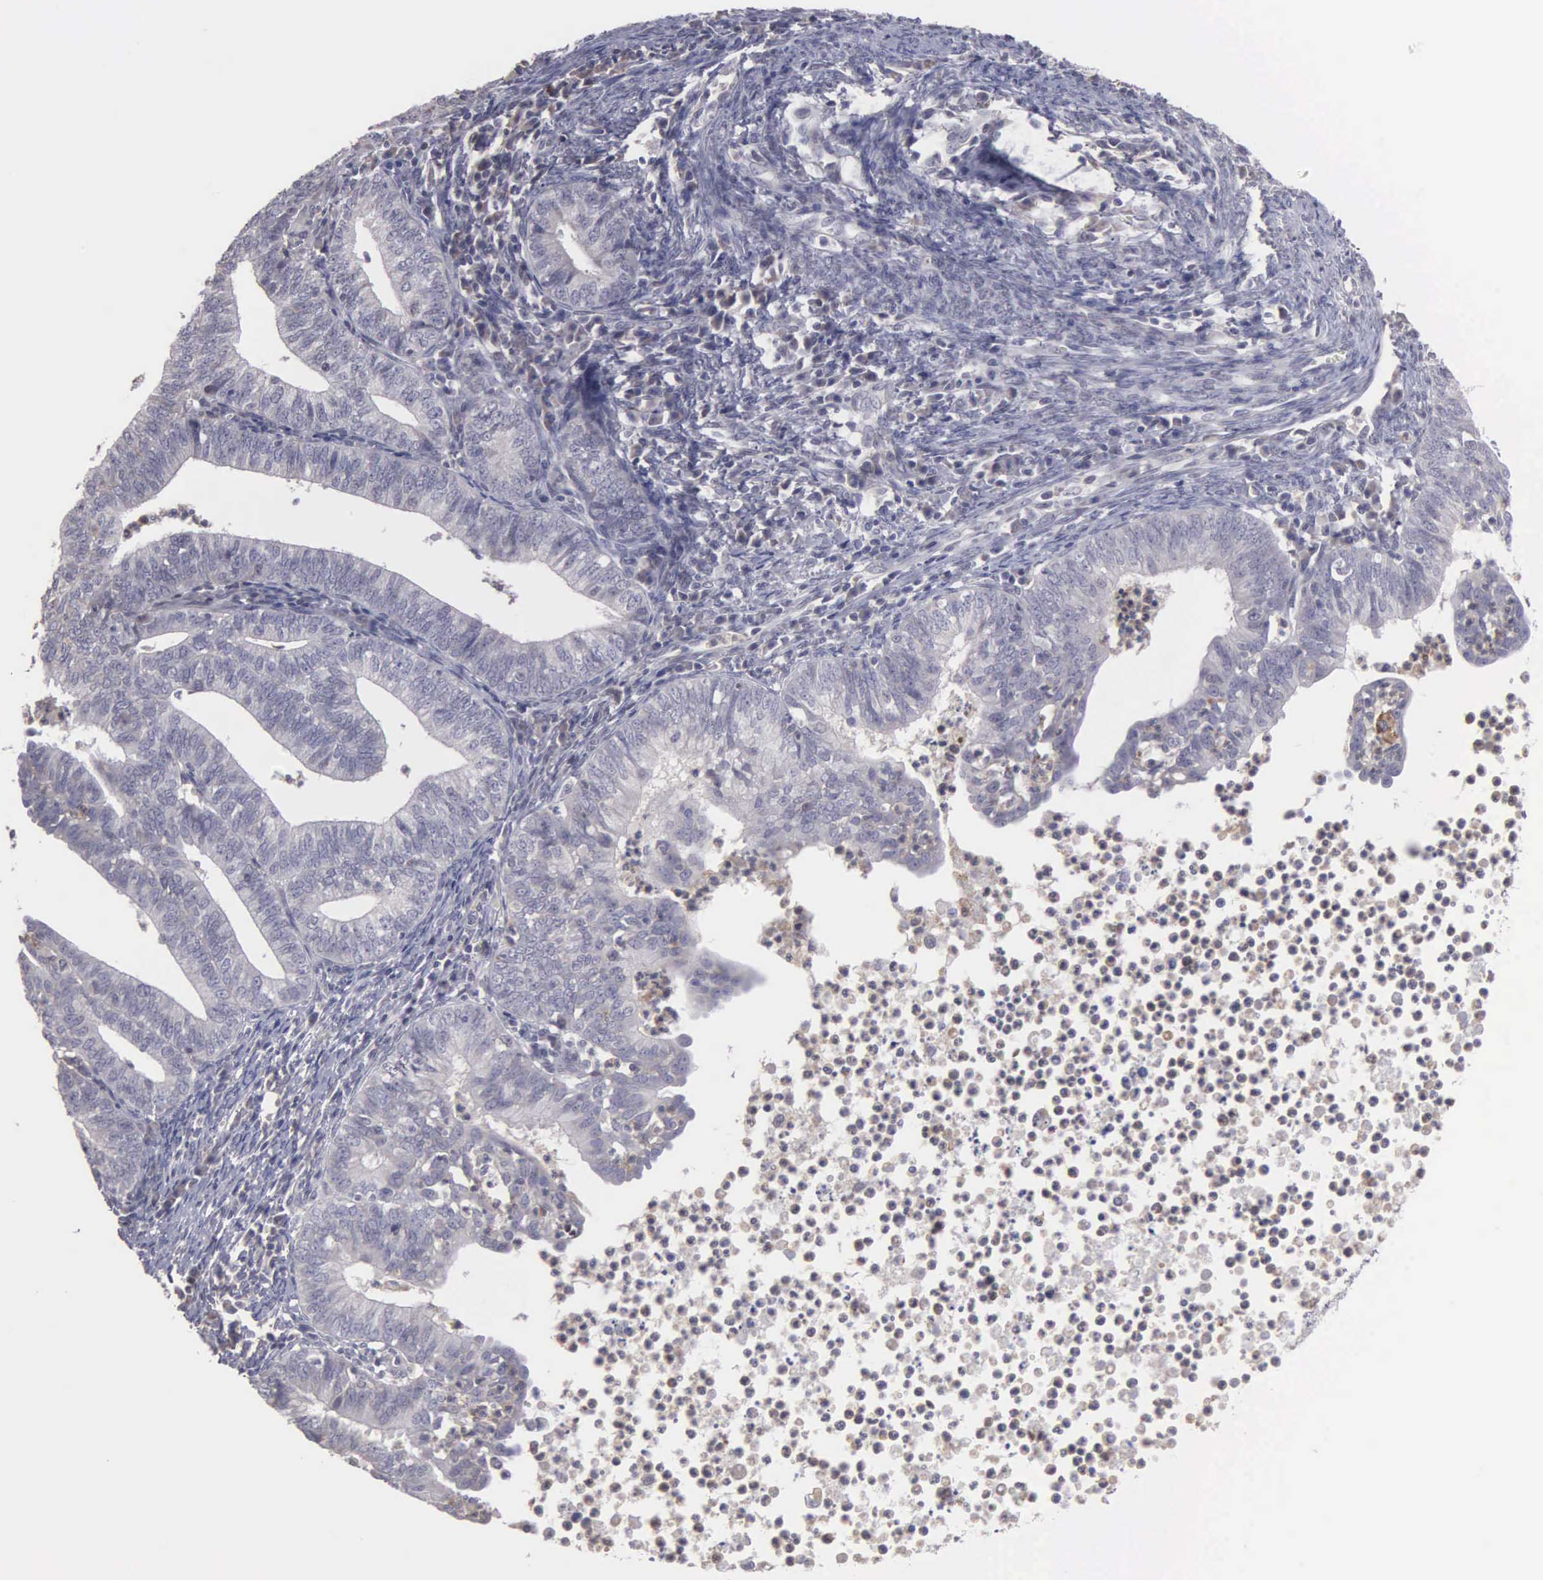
{"staining": {"intensity": "negative", "quantity": "none", "location": "none"}, "tissue": "endometrial cancer", "cell_type": "Tumor cells", "image_type": "cancer", "snomed": [{"axis": "morphology", "description": "Adenocarcinoma, NOS"}, {"axis": "topography", "description": "Endometrium"}], "caption": "Protein analysis of endometrial cancer shows no significant staining in tumor cells.", "gene": "BRD1", "patient": {"sex": "female", "age": 66}}